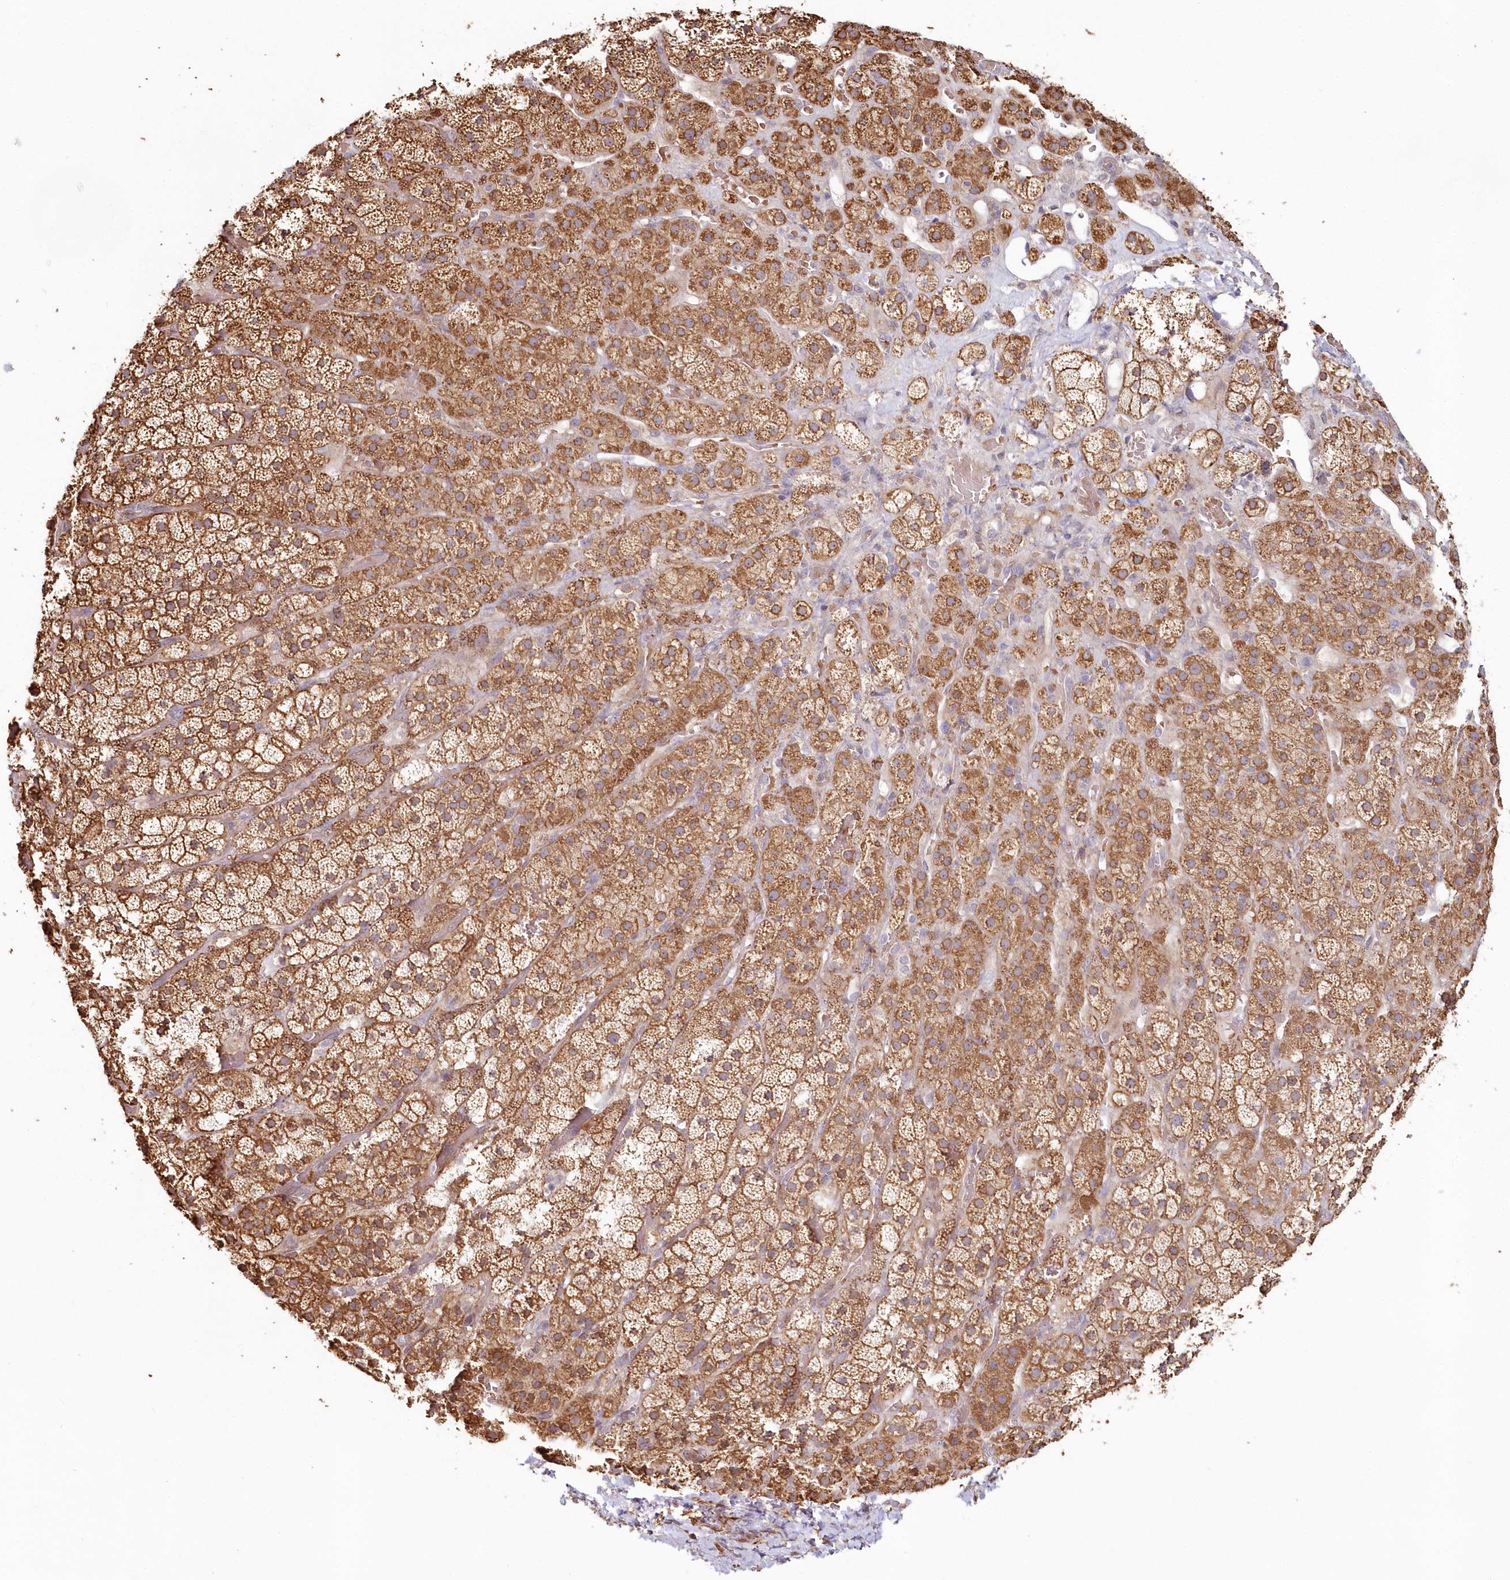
{"staining": {"intensity": "strong", "quantity": ">75%", "location": "cytoplasmic/membranous"}, "tissue": "adrenal gland", "cell_type": "Glandular cells", "image_type": "normal", "snomed": [{"axis": "morphology", "description": "Normal tissue, NOS"}, {"axis": "topography", "description": "Adrenal gland"}], "caption": "Immunohistochemistry (IHC) histopathology image of unremarkable human adrenal gland stained for a protein (brown), which displays high levels of strong cytoplasmic/membranous positivity in approximately >75% of glandular cells.", "gene": "HYCC2", "patient": {"sex": "male", "age": 57}}